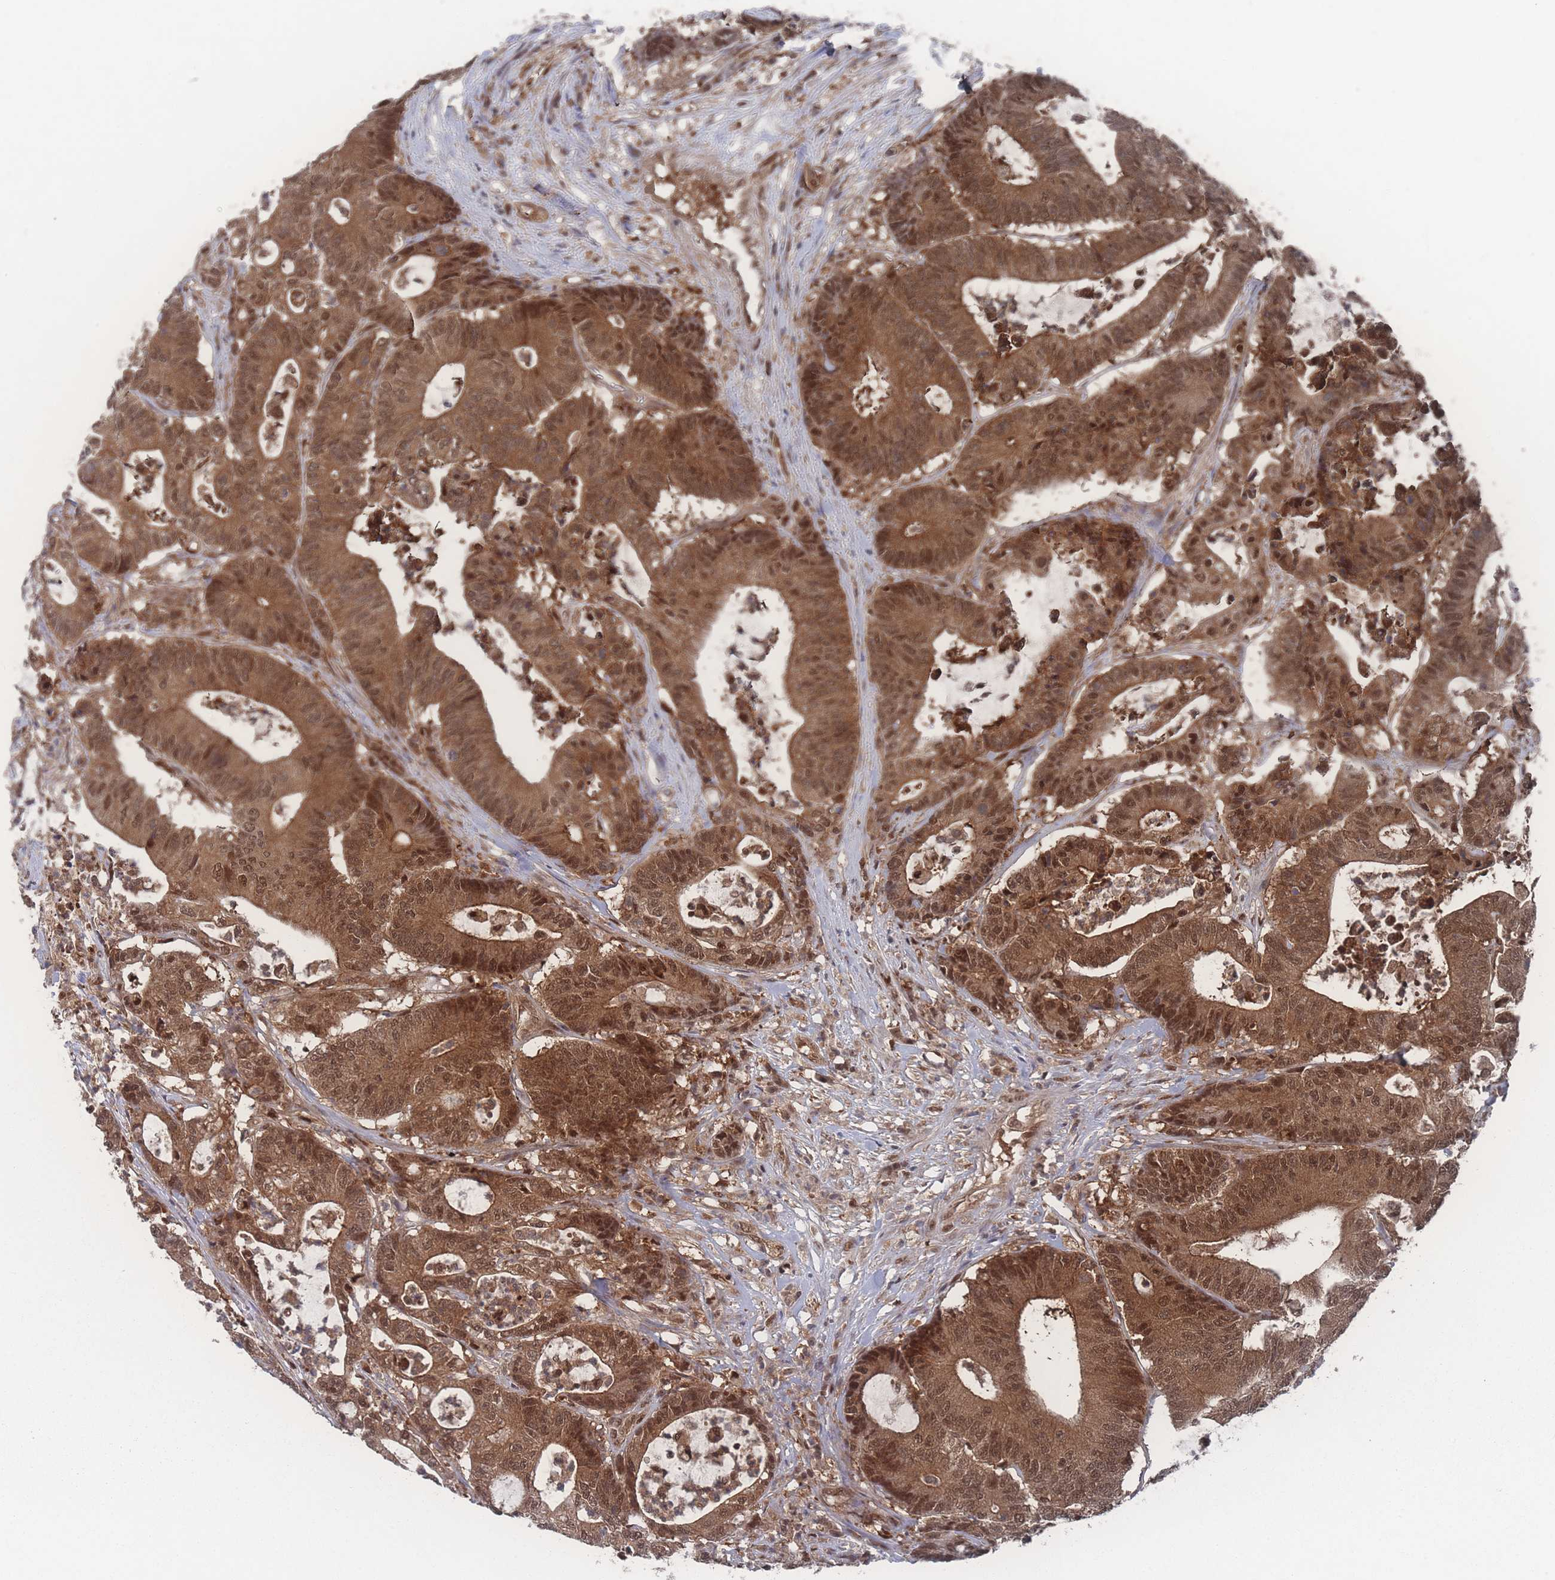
{"staining": {"intensity": "strong", "quantity": ">75%", "location": "cytoplasmic/membranous,nuclear"}, "tissue": "colorectal cancer", "cell_type": "Tumor cells", "image_type": "cancer", "snomed": [{"axis": "morphology", "description": "Adenocarcinoma, NOS"}, {"axis": "topography", "description": "Colon"}], "caption": "Adenocarcinoma (colorectal) stained with immunohistochemistry demonstrates strong cytoplasmic/membranous and nuclear positivity in about >75% of tumor cells.", "gene": "PSMA1", "patient": {"sex": "female", "age": 84}}